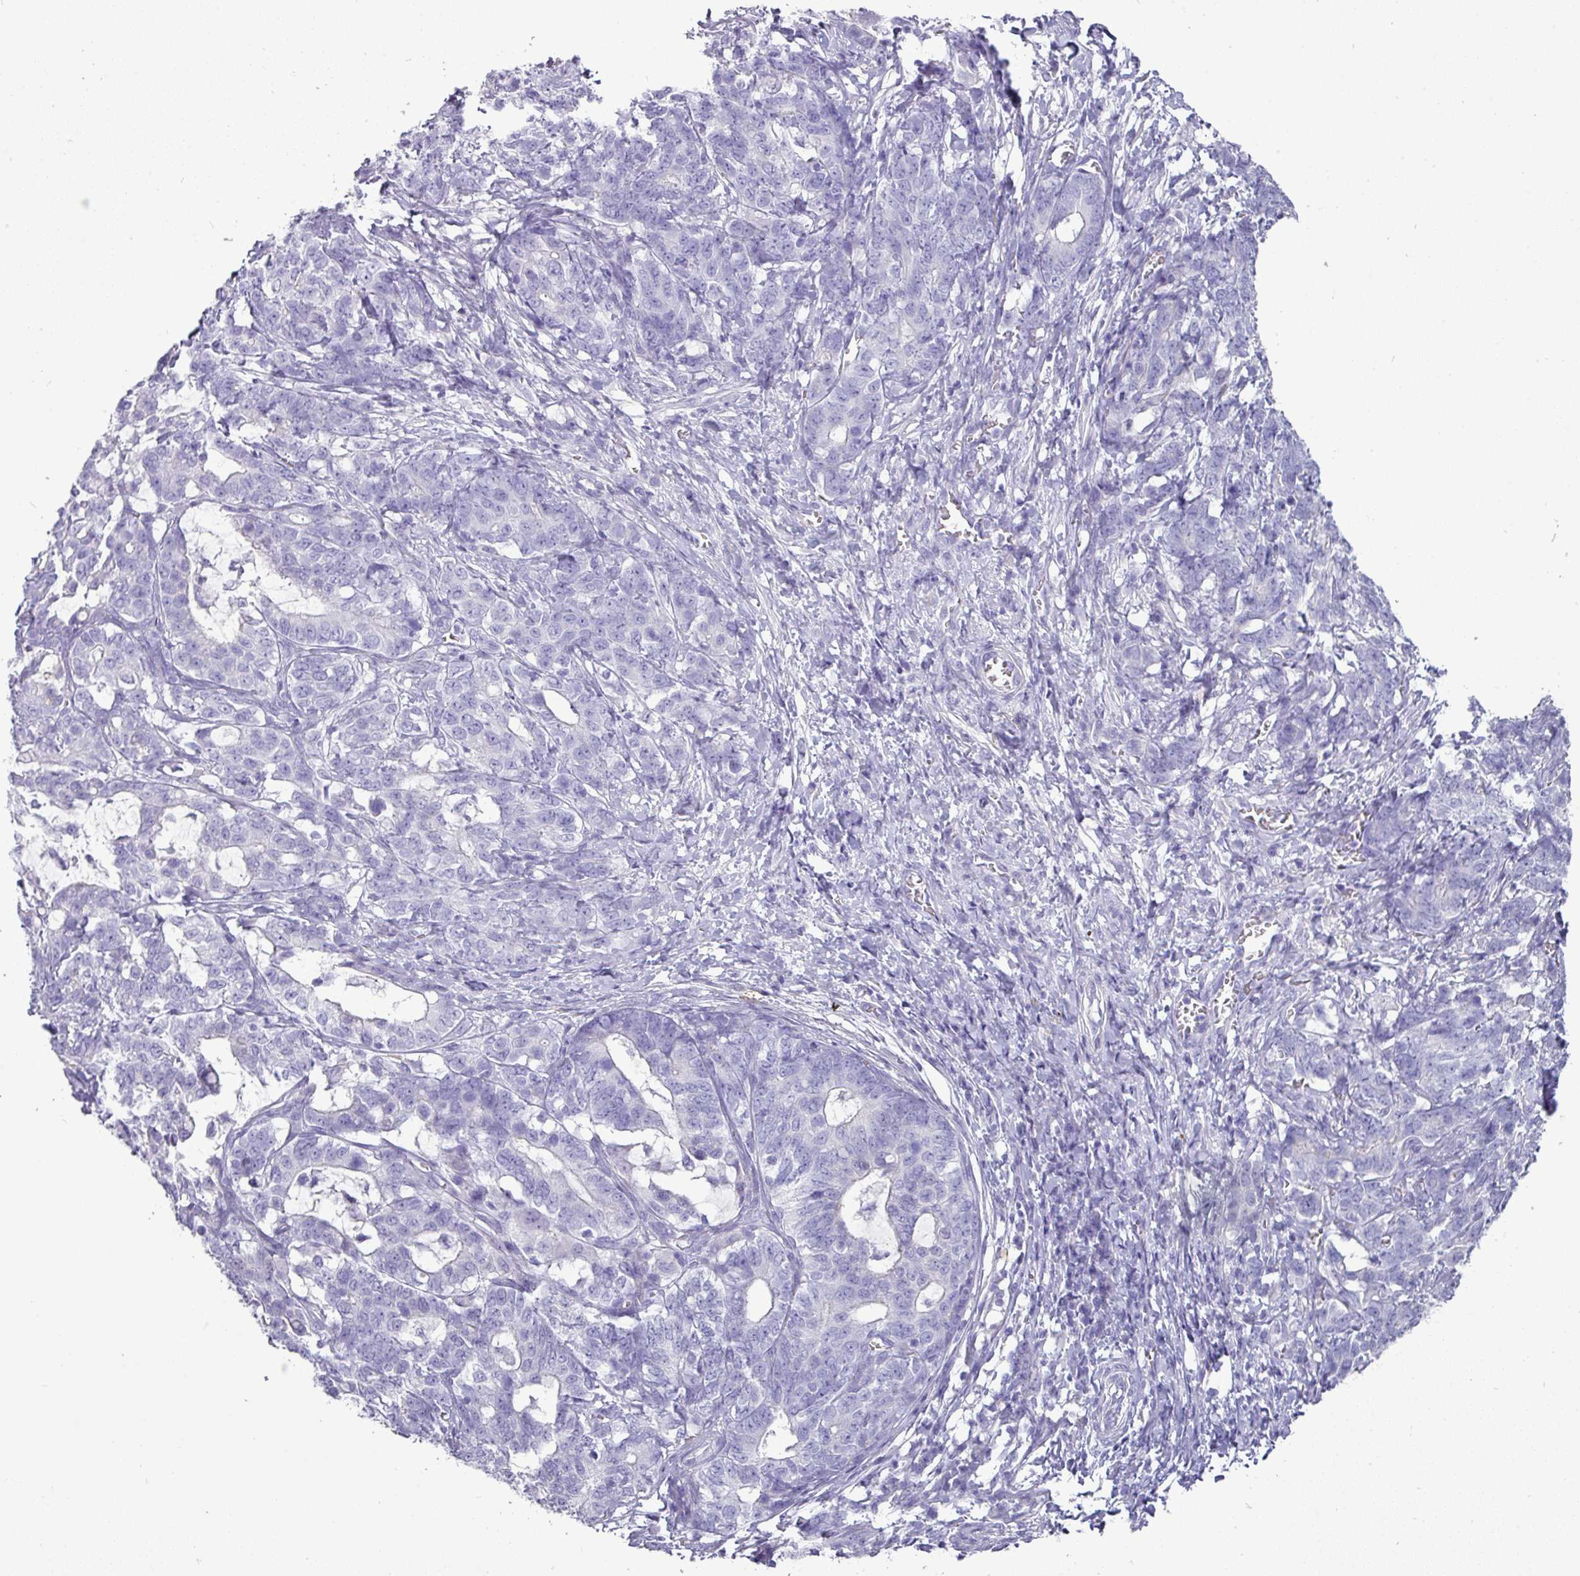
{"staining": {"intensity": "negative", "quantity": "none", "location": "none"}, "tissue": "stomach cancer", "cell_type": "Tumor cells", "image_type": "cancer", "snomed": [{"axis": "morphology", "description": "Normal tissue, NOS"}, {"axis": "morphology", "description": "Adenocarcinoma, NOS"}, {"axis": "topography", "description": "Stomach"}], "caption": "Tumor cells are negative for protein expression in human adenocarcinoma (stomach).", "gene": "GSTA3", "patient": {"sex": "female", "age": 64}}